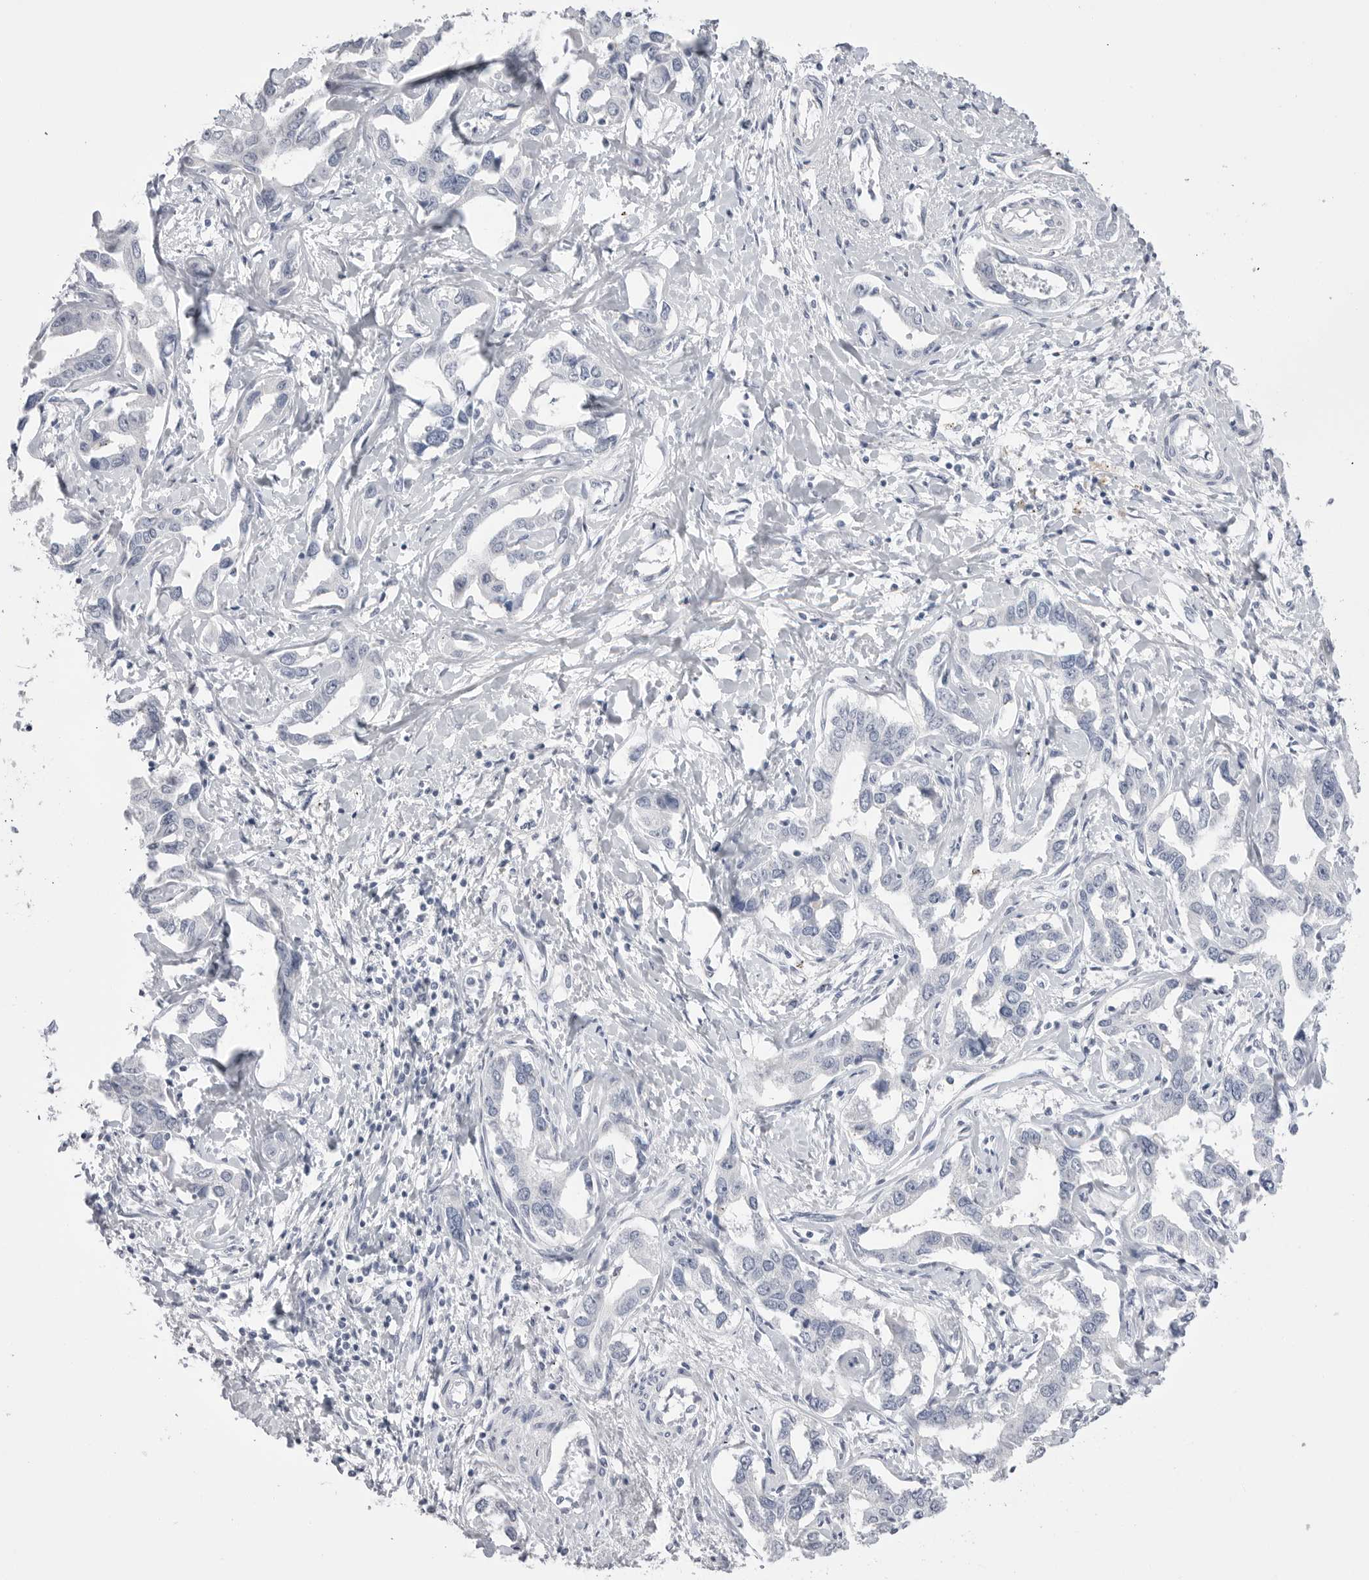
{"staining": {"intensity": "negative", "quantity": "none", "location": "none"}, "tissue": "liver cancer", "cell_type": "Tumor cells", "image_type": "cancer", "snomed": [{"axis": "morphology", "description": "Cholangiocarcinoma"}, {"axis": "topography", "description": "Liver"}], "caption": "Tumor cells are negative for brown protein staining in liver cholangiocarcinoma.", "gene": "CPB1", "patient": {"sex": "male", "age": 59}}